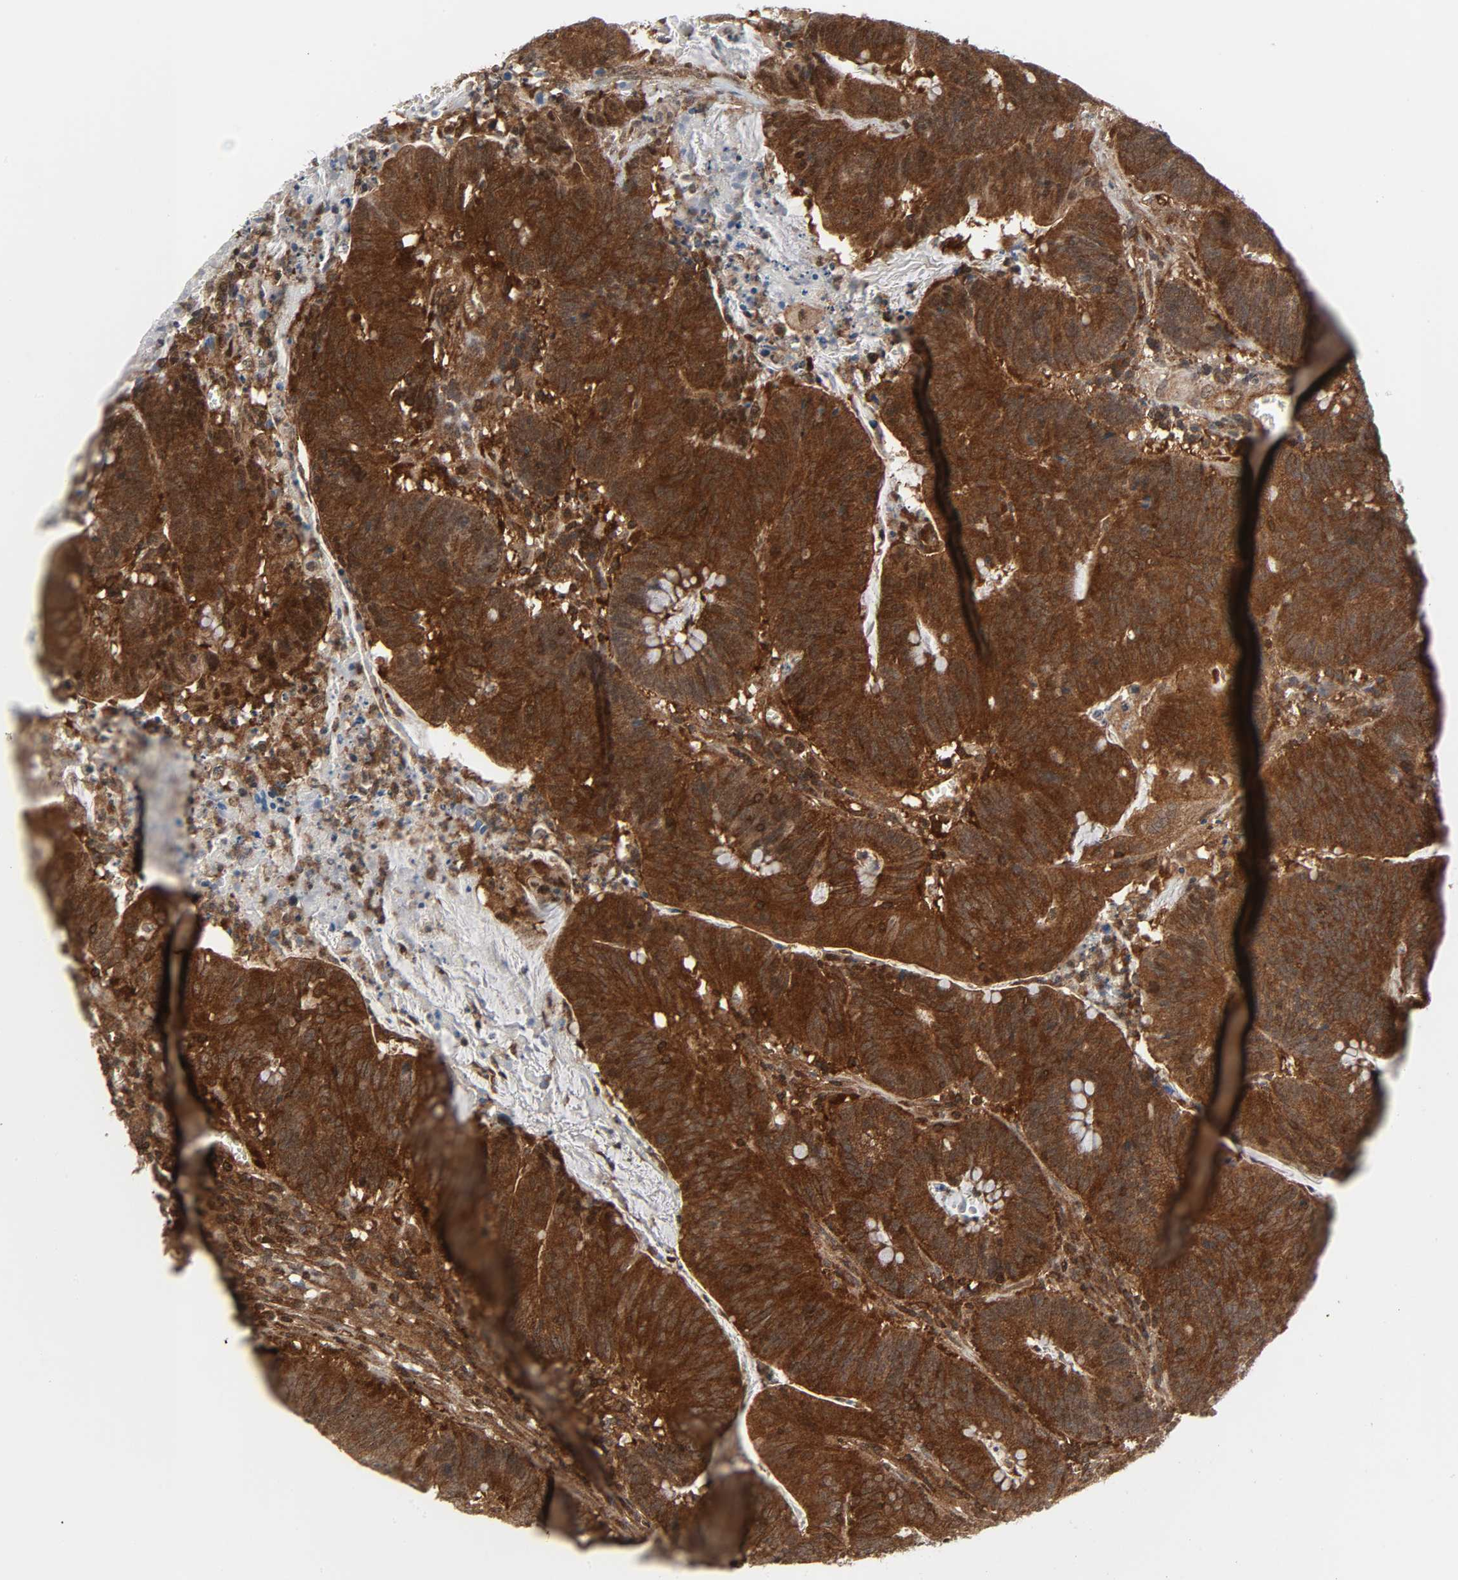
{"staining": {"intensity": "strong", "quantity": ">75%", "location": "cytoplasmic/membranous"}, "tissue": "colorectal cancer", "cell_type": "Tumor cells", "image_type": "cancer", "snomed": [{"axis": "morphology", "description": "Adenocarcinoma, NOS"}, {"axis": "topography", "description": "Colon"}], "caption": "The photomicrograph shows a brown stain indicating the presence of a protein in the cytoplasmic/membranous of tumor cells in colorectal adenocarcinoma.", "gene": "GSK3A", "patient": {"sex": "male", "age": 45}}